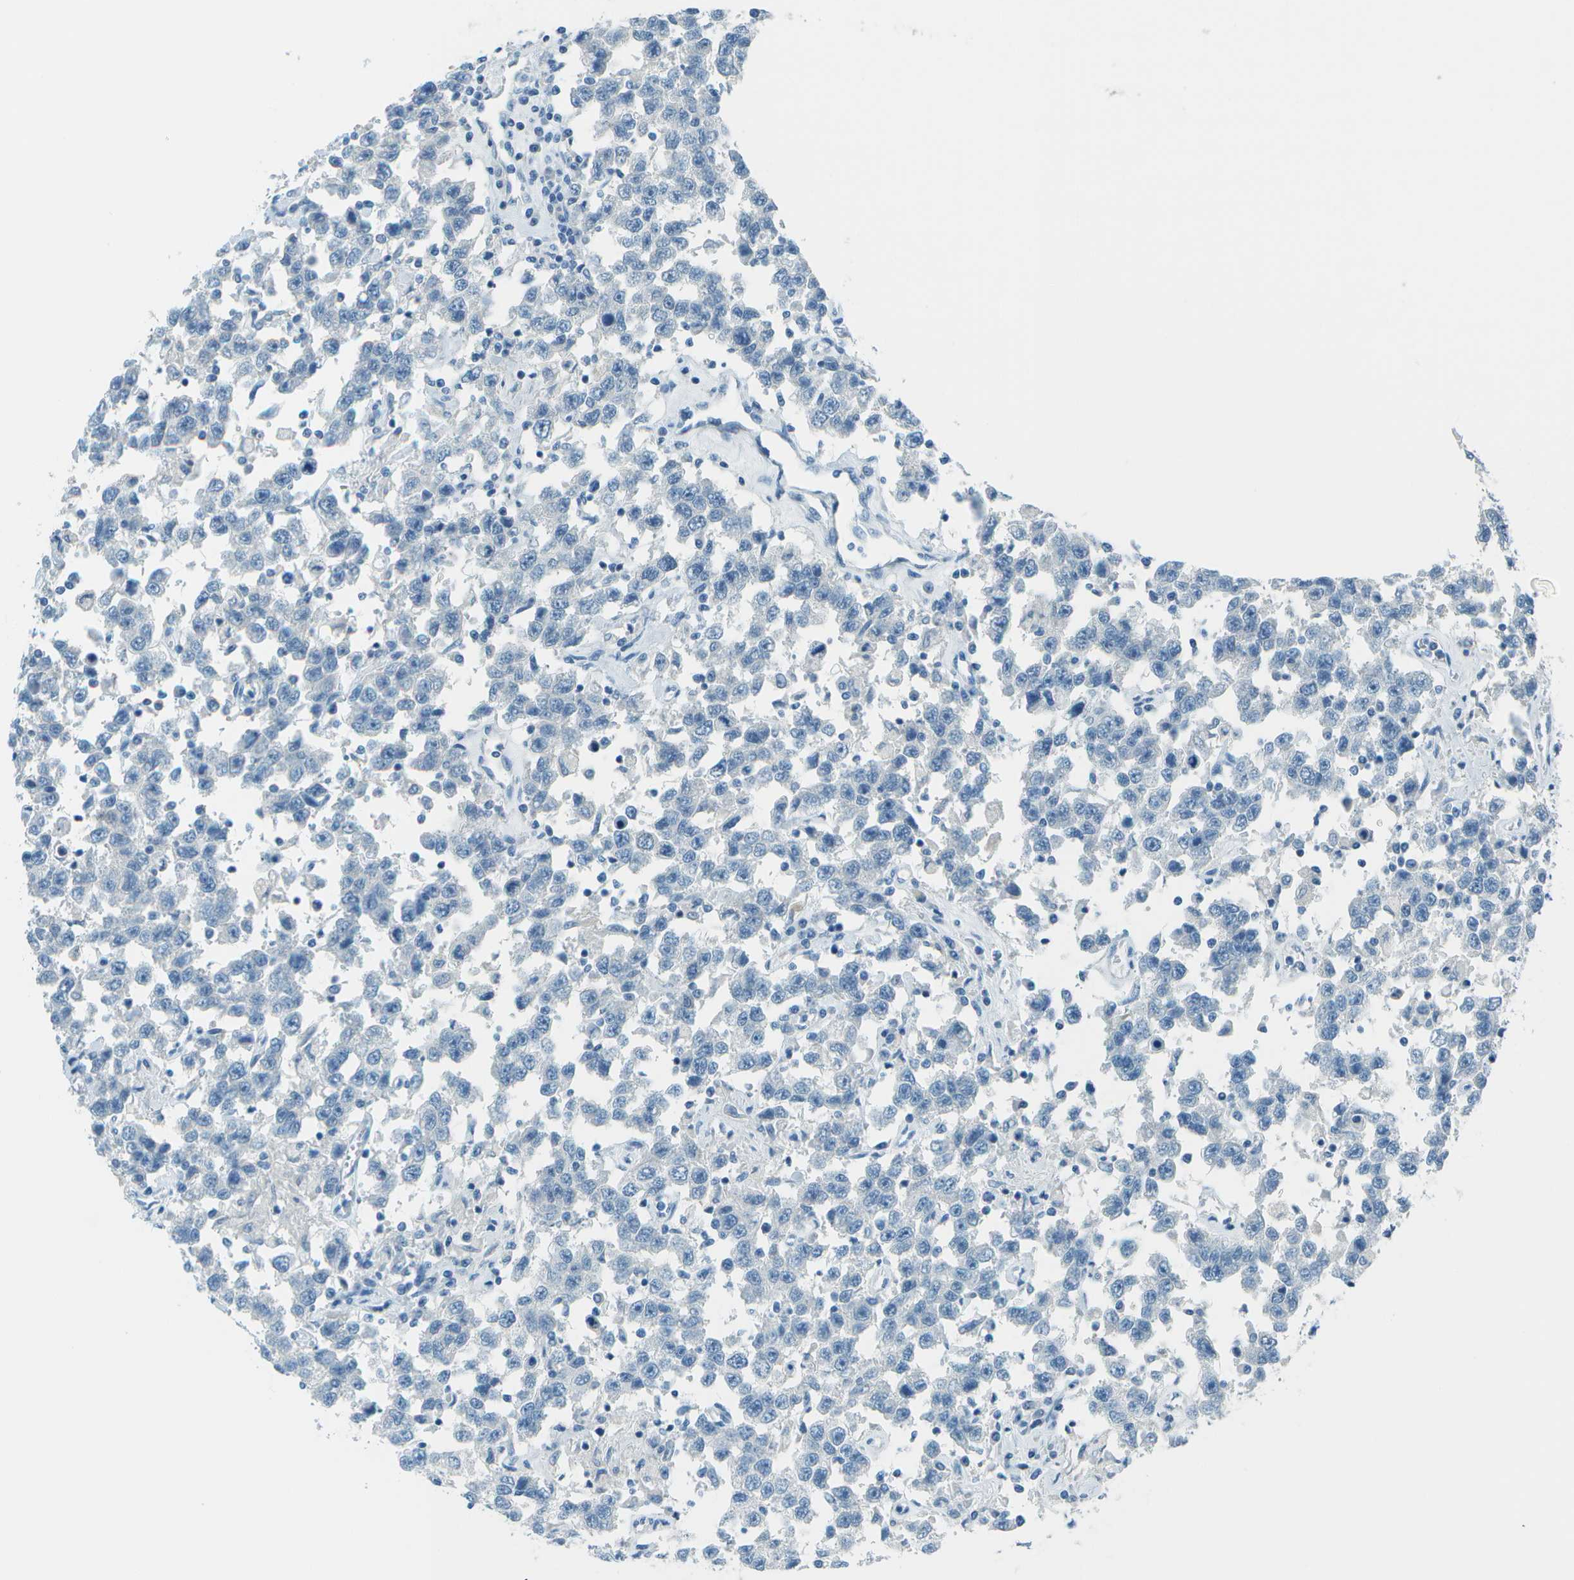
{"staining": {"intensity": "negative", "quantity": "none", "location": "none"}, "tissue": "testis cancer", "cell_type": "Tumor cells", "image_type": "cancer", "snomed": [{"axis": "morphology", "description": "Seminoma, NOS"}, {"axis": "topography", "description": "Testis"}], "caption": "IHC of human testis cancer displays no expression in tumor cells.", "gene": "FGF1", "patient": {"sex": "male", "age": 41}}